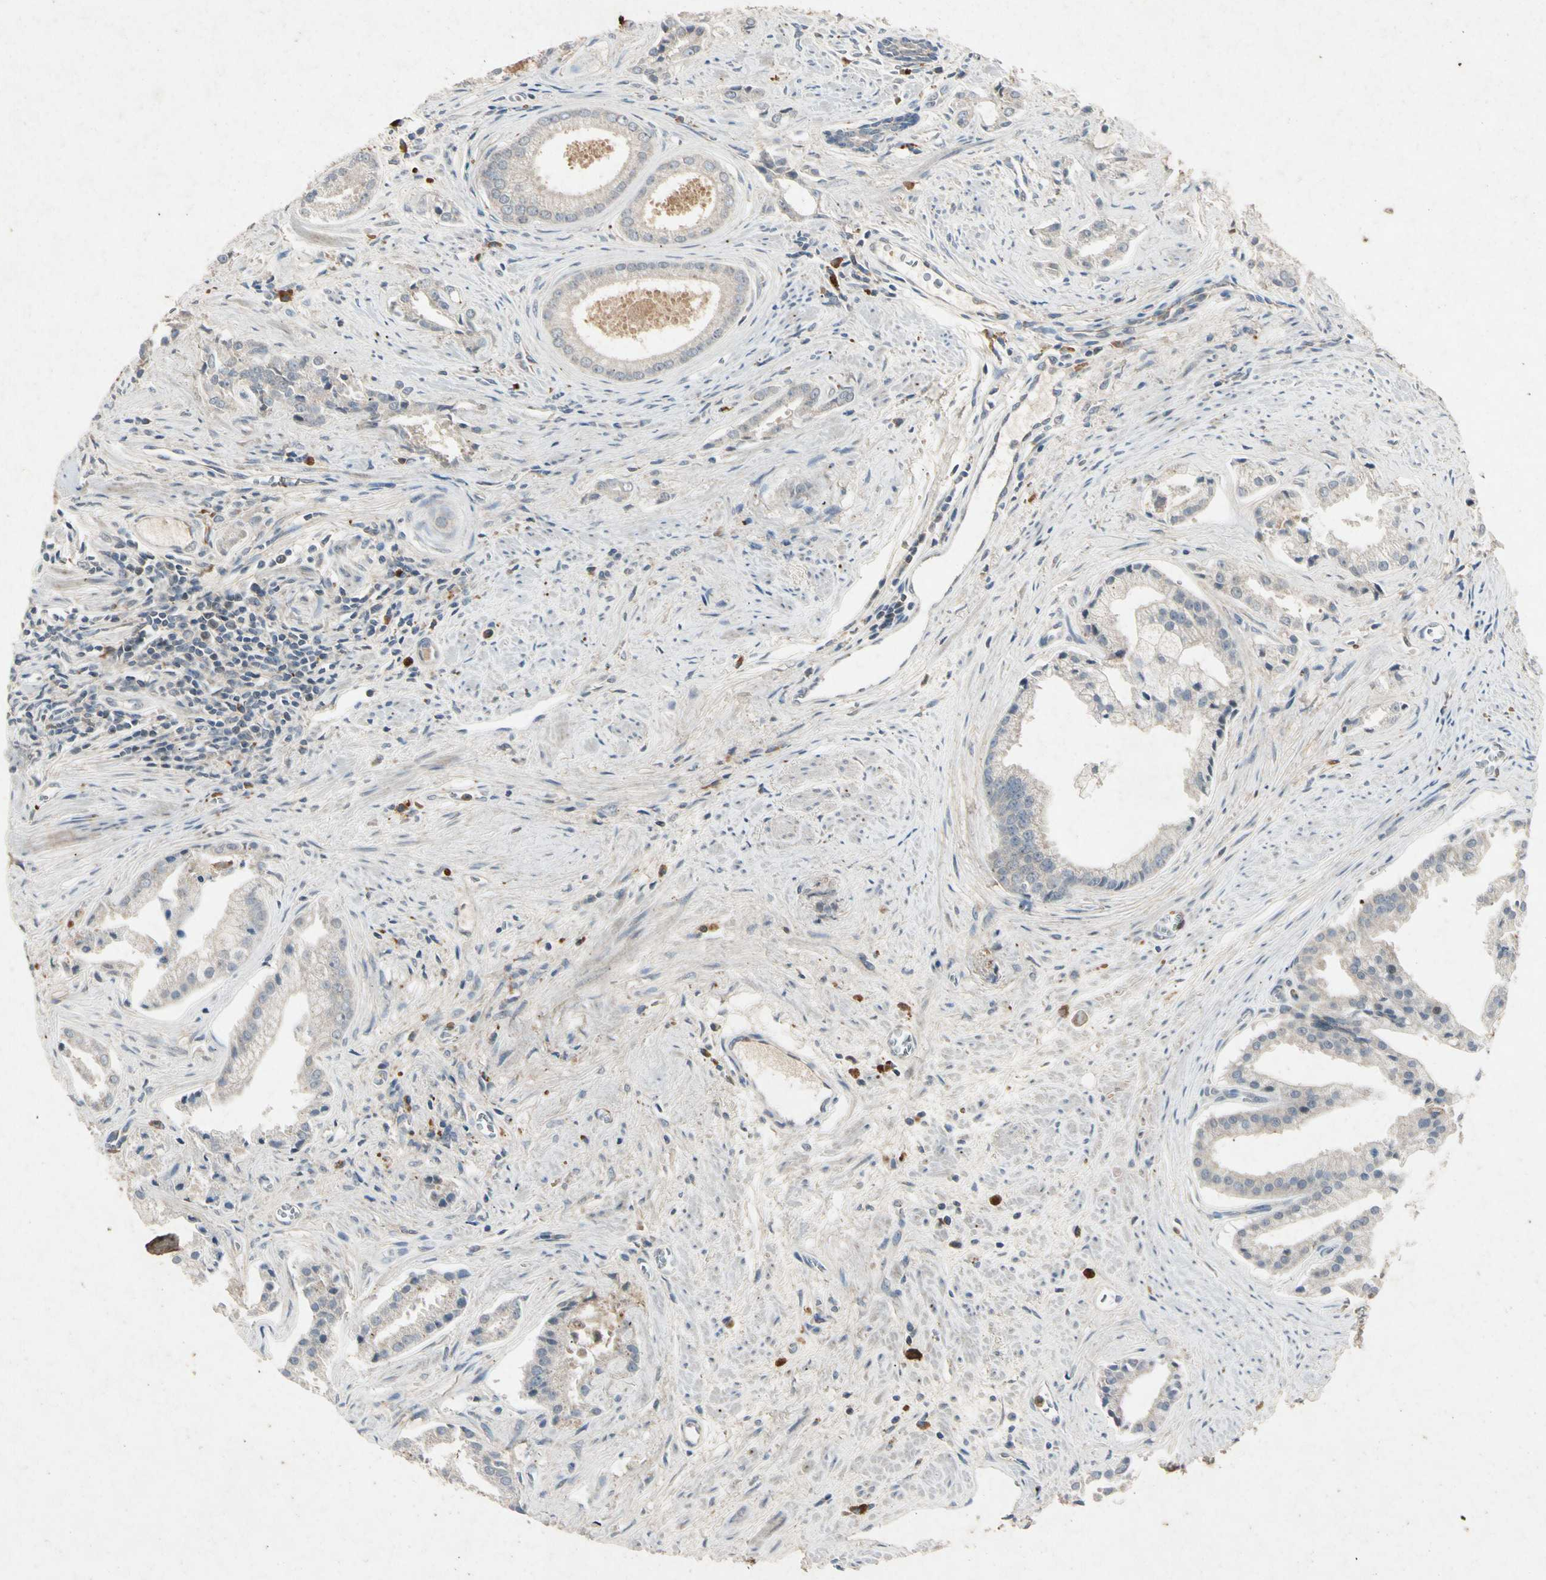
{"staining": {"intensity": "weak", "quantity": "<25%", "location": "cytoplasmic/membranous"}, "tissue": "prostate cancer", "cell_type": "Tumor cells", "image_type": "cancer", "snomed": [{"axis": "morphology", "description": "Adenocarcinoma, High grade"}, {"axis": "topography", "description": "Prostate"}], "caption": "This histopathology image is of high-grade adenocarcinoma (prostate) stained with IHC to label a protein in brown with the nuclei are counter-stained blue. There is no expression in tumor cells.", "gene": "GPLD1", "patient": {"sex": "male", "age": 67}}